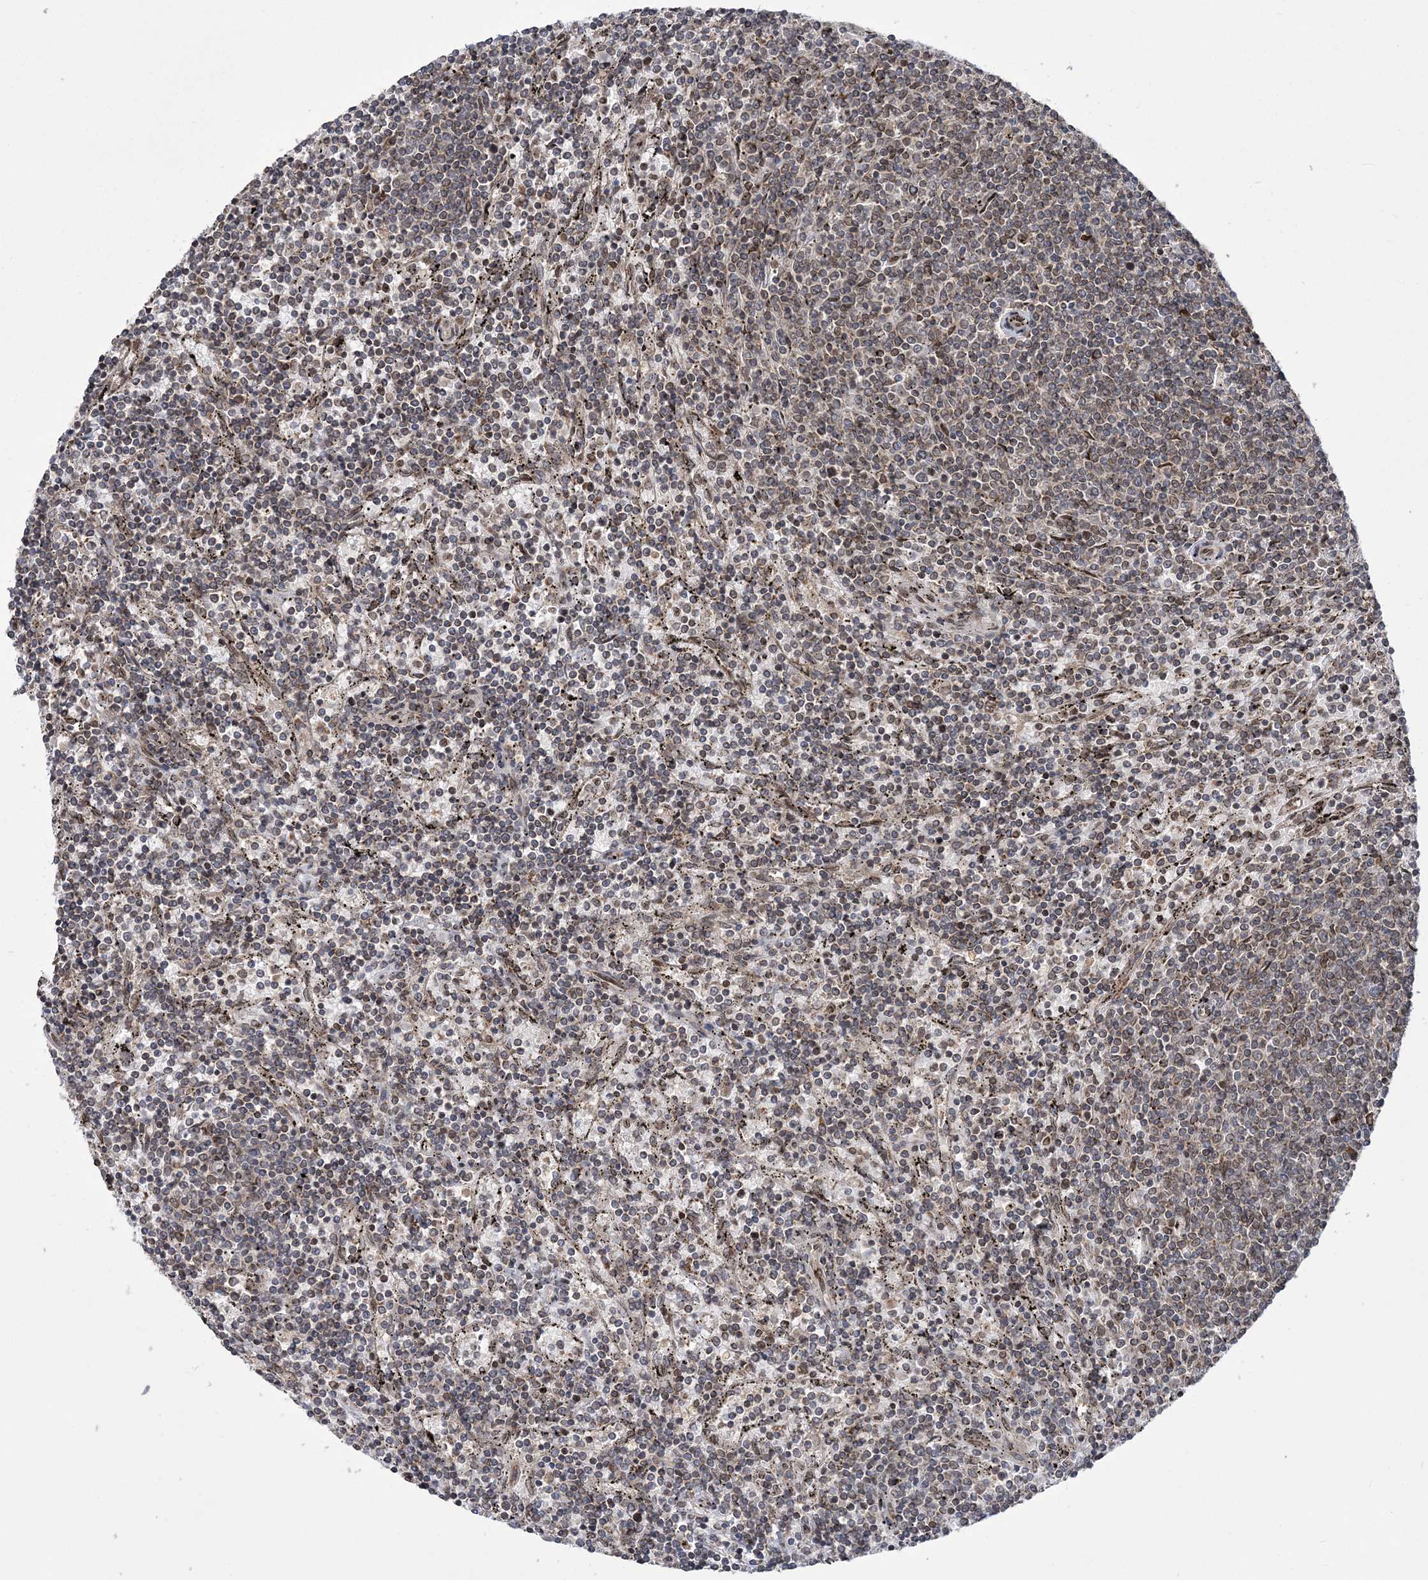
{"staining": {"intensity": "negative", "quantity": "none", "location": "none"}, "tissue": "lymphoma", "cell_type": "Tumor cells", "image_type": "cancer", "snomed": [{"axis": "morphology", "description": "Malignant lymphoma, non-Hodgkin's type, Low grade"}, {"axis": "topography", "description": "Spleen"}], "caption": "Histopathology image shows no significant protein positivity in tumor cells of low-grade malignant lymphoma, non-Hodgkin's type.", "gene": "DNAJC27", "patient": {"sex": "female", "age": 50}}